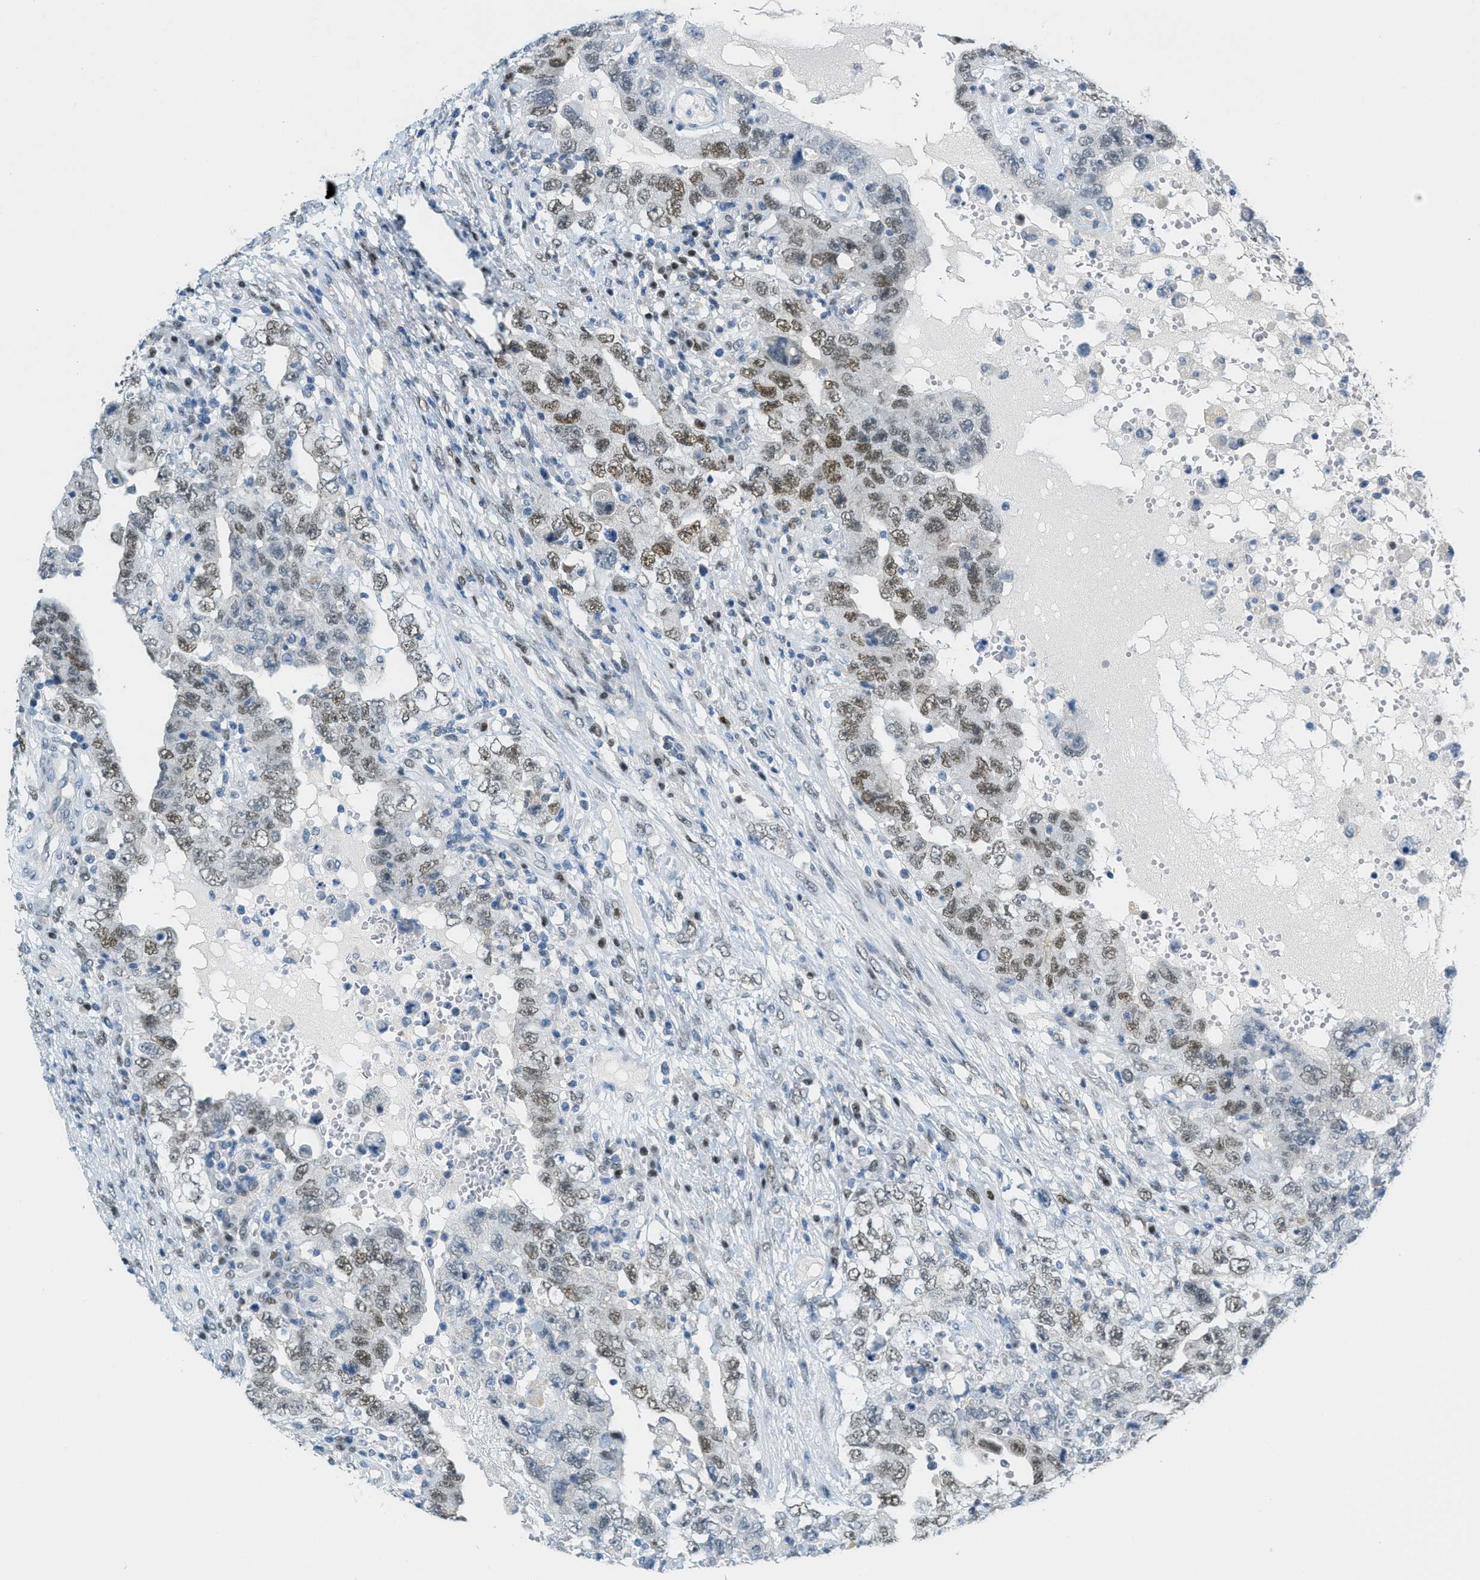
{"staining": {"intensity": "moderate", "quantity": "25%-75%", "location": "nuclear"}, "tissue": "testis cancer", "cell_type": "Tumor cells", "image_type": "cancer", "snomed": [{"axis": "morphology", "description": "Carcinoma, Embryonal, NOS"}, {"axis": "topography", "description": "Testis"}], "caption": "This micrograph displays immunohistochemistry (IHC) staining of human embryonal carcinoma (testis), with medium moderate nuclear staining in approximately 25%-75% of tumor cells.", "gene": "TCF3", "patient": {"sex": "male", "age": 26}}